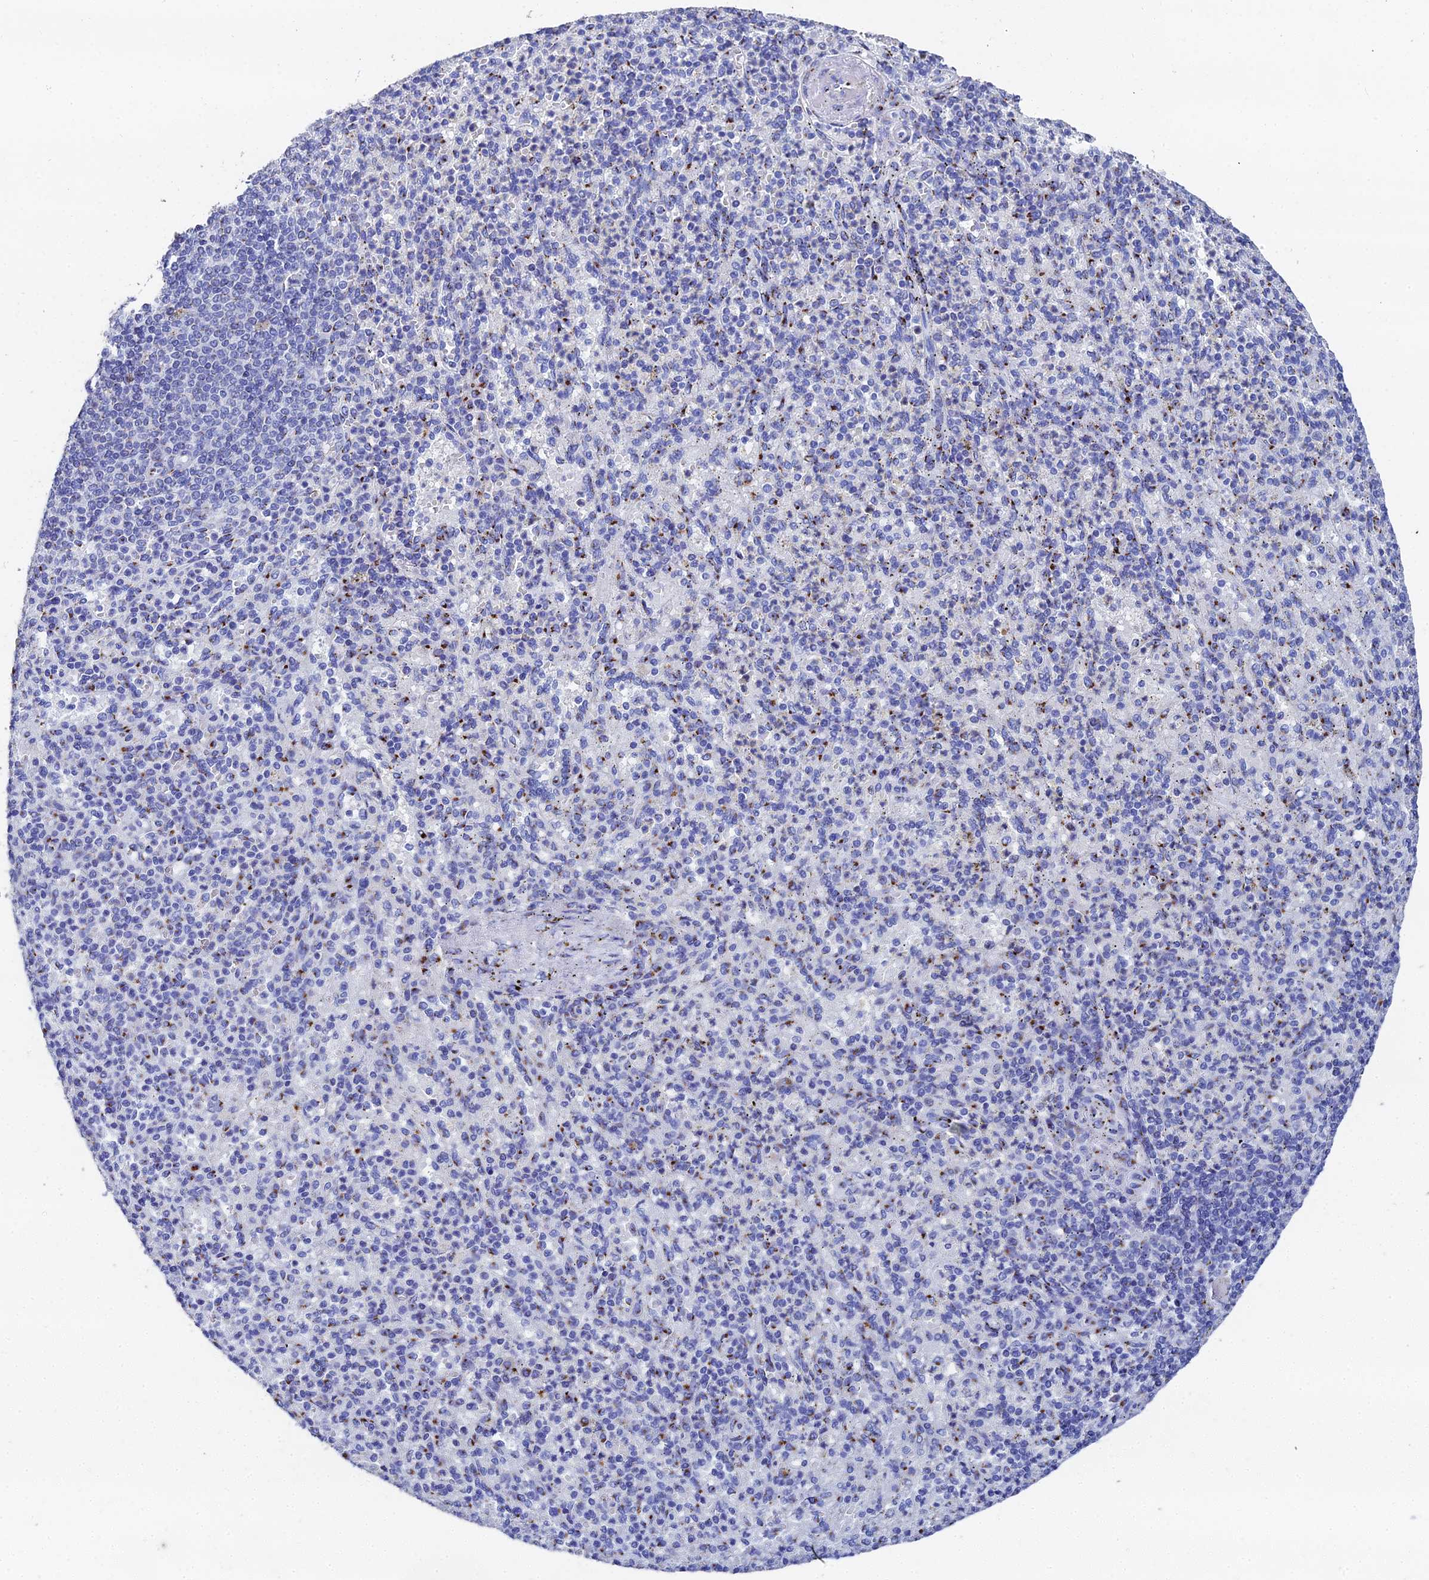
{"staining": {"intensity": "moderate", "quantity": "25%-75%", "location": "cytoplasmic/membranous"}, "tissue": "spleen", "cell_type": "Cells in red pulp", "image_type": "normal", "snomed": [{"axis": "morphology", "description": "Normal tissue, NOS"}, {"axis": "topography", "description": "Spleen"}], "caption": "Normal spleen demonstrates moderate cytoplasmic/membranous staining in about 25%-75% of cells in red pulp (IHC, brightfield microscopy, high magnification)..", "gene": "ENSG00000268674", "patient": {"sex": "female", "age": 74}}